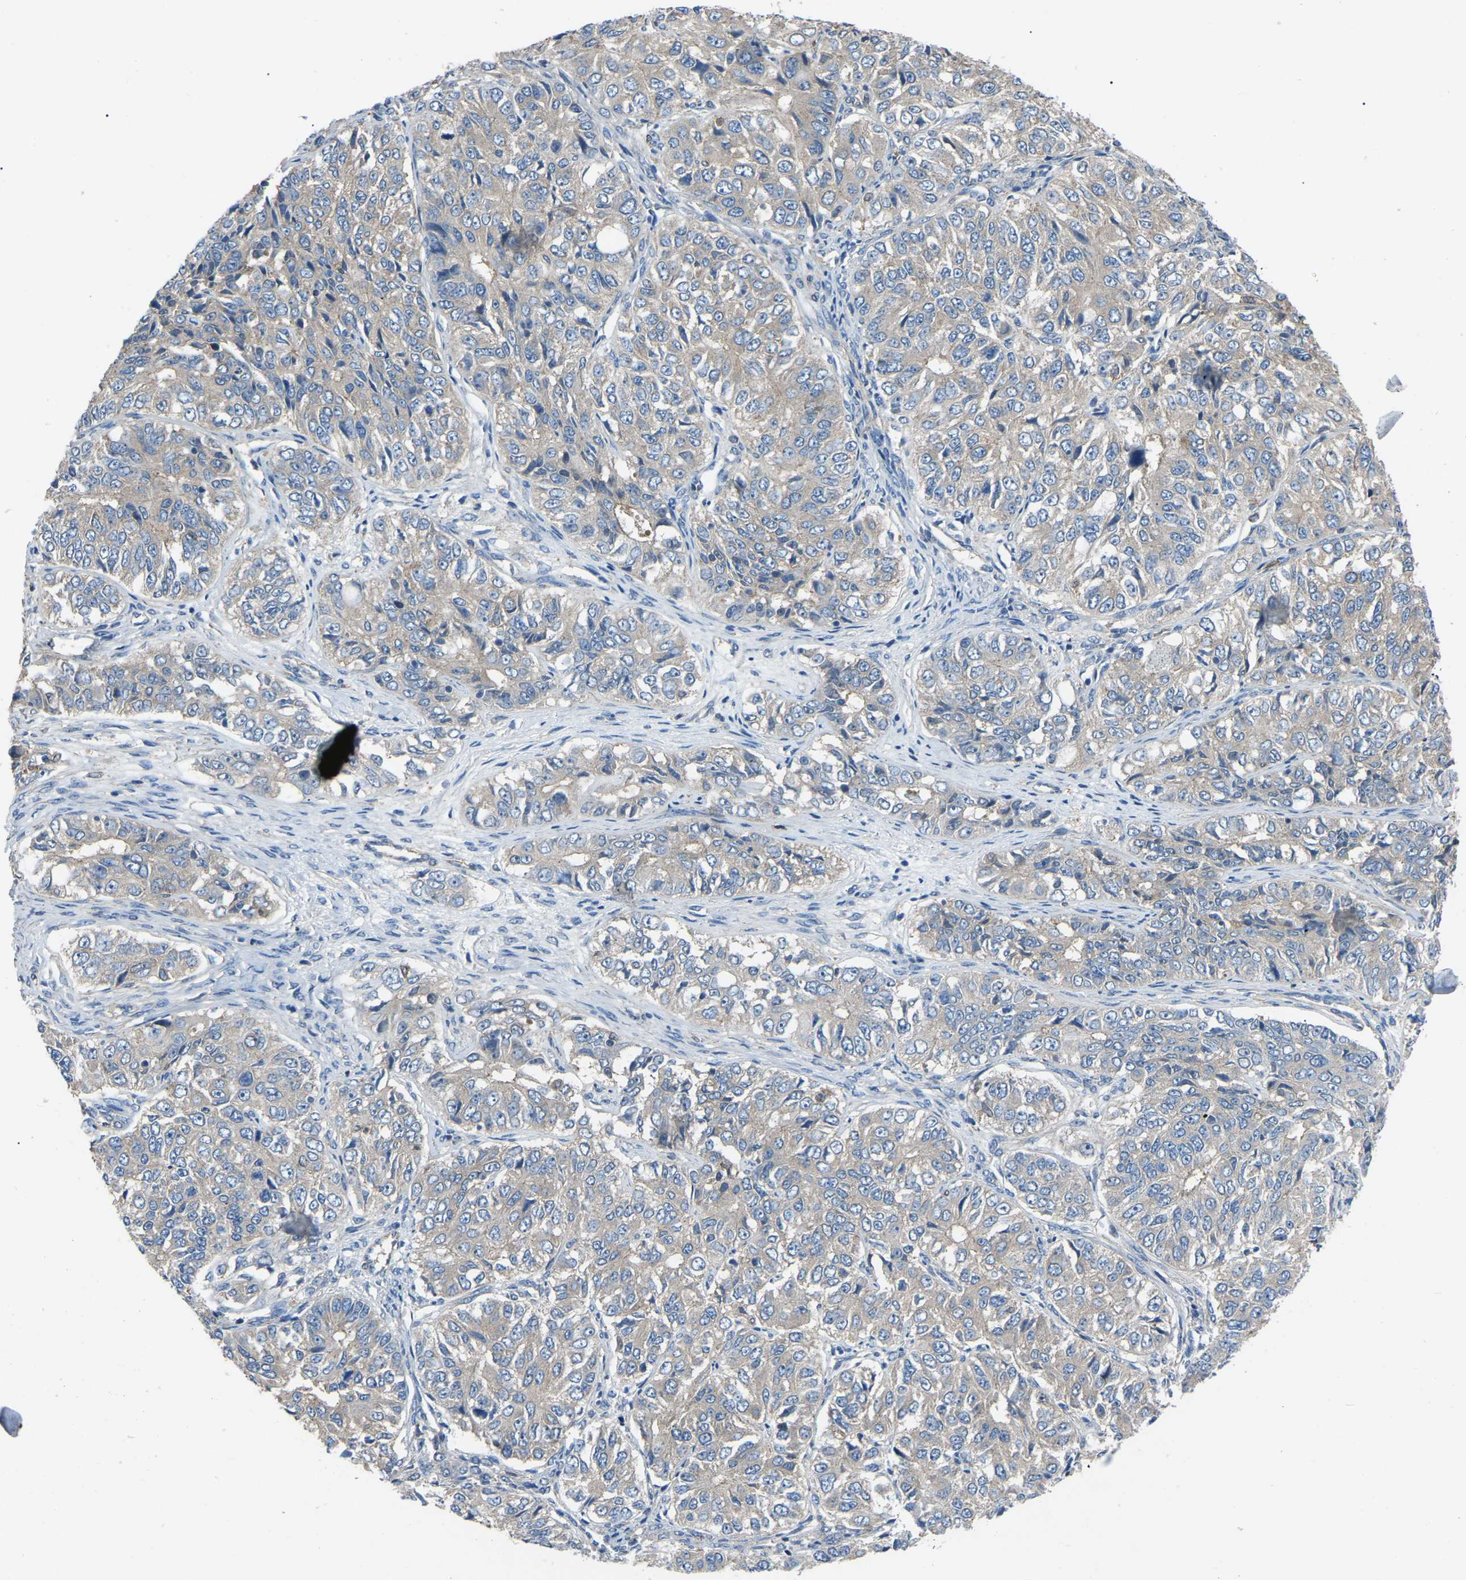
{"staining": {"intensity": "weak", "quantity": "25%-75%", "location": "cytoplasmic/membranous"}, "tissue": "ovarian cancer", "cell_type": "Tumor cells", "image_type": "cancer", "snomed": [{"axis": "morphology", "description": "Carcinoma, endometroid"}, {"axis": "topography", "description": "Ovary"}], "caption": "A micrograph of human endometroid carcinoma (ovarian) stained for a protein exhibits weak cytoplasmic/membranous brown staining in tumor cells.", "gene": "AIMP1", "patient": {"sex": "female", "age": 51}}